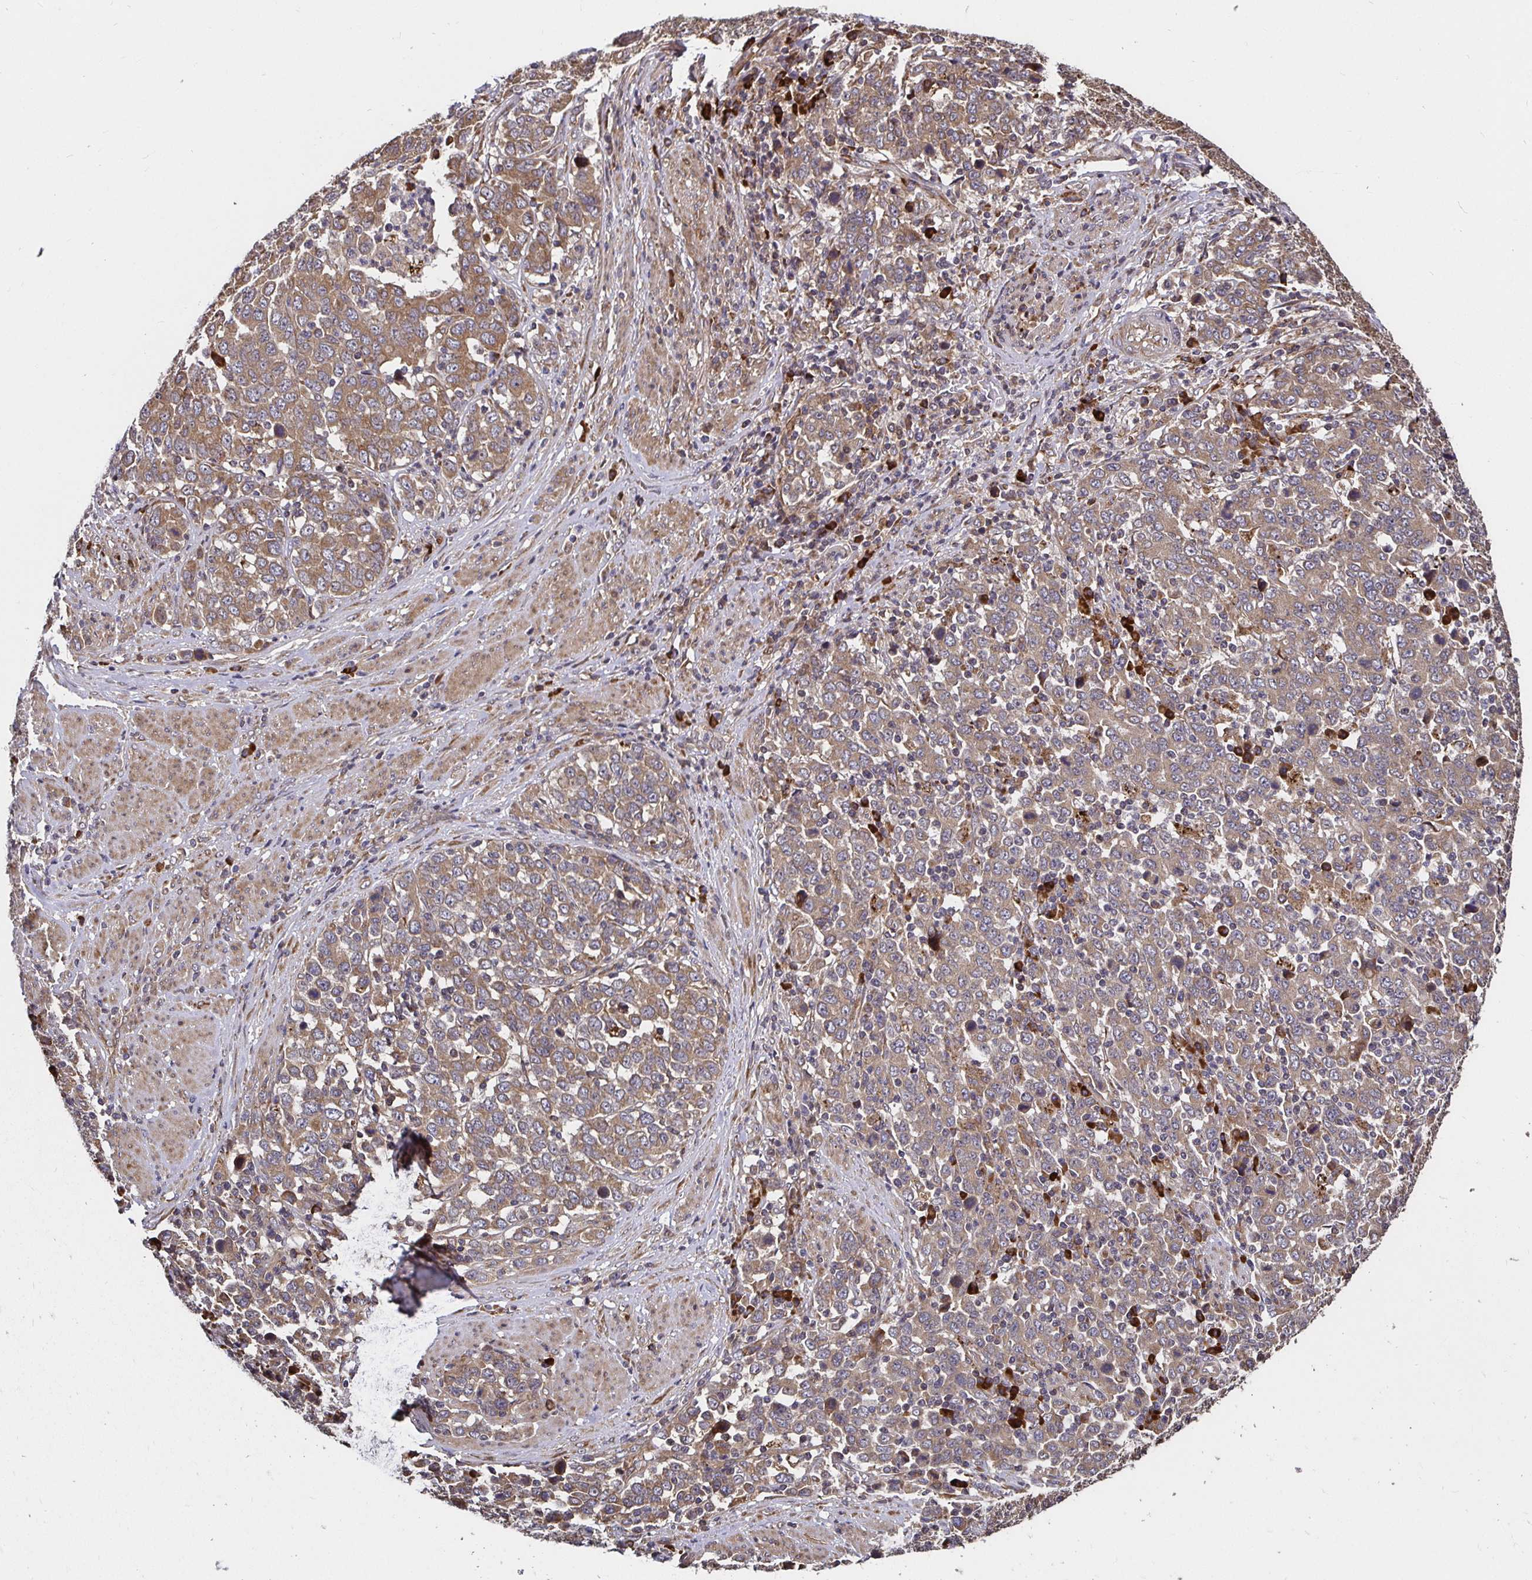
{"staining": {"intensity": "moderate", "quantity": ">75%", "location": "cytoplasmic/membranous"}, "tissue": "stomach cancer", "cell_type": "Tumor cells", "image_type": "cancer", "snomed": [{"axis": "morphology", "description": "Adenocarcinoma, NOS"}, {"axis": "topography", "description": "Stomach, upper"}], "caption": "Protein analysis of stomach cancer (adenocarcinoma) tissue displays moderate cytoplasmic/membranous expression in approximately >75% of tumor cells.", "gene": "MLST8", "patient": {"sex": "male", "age": 69}}